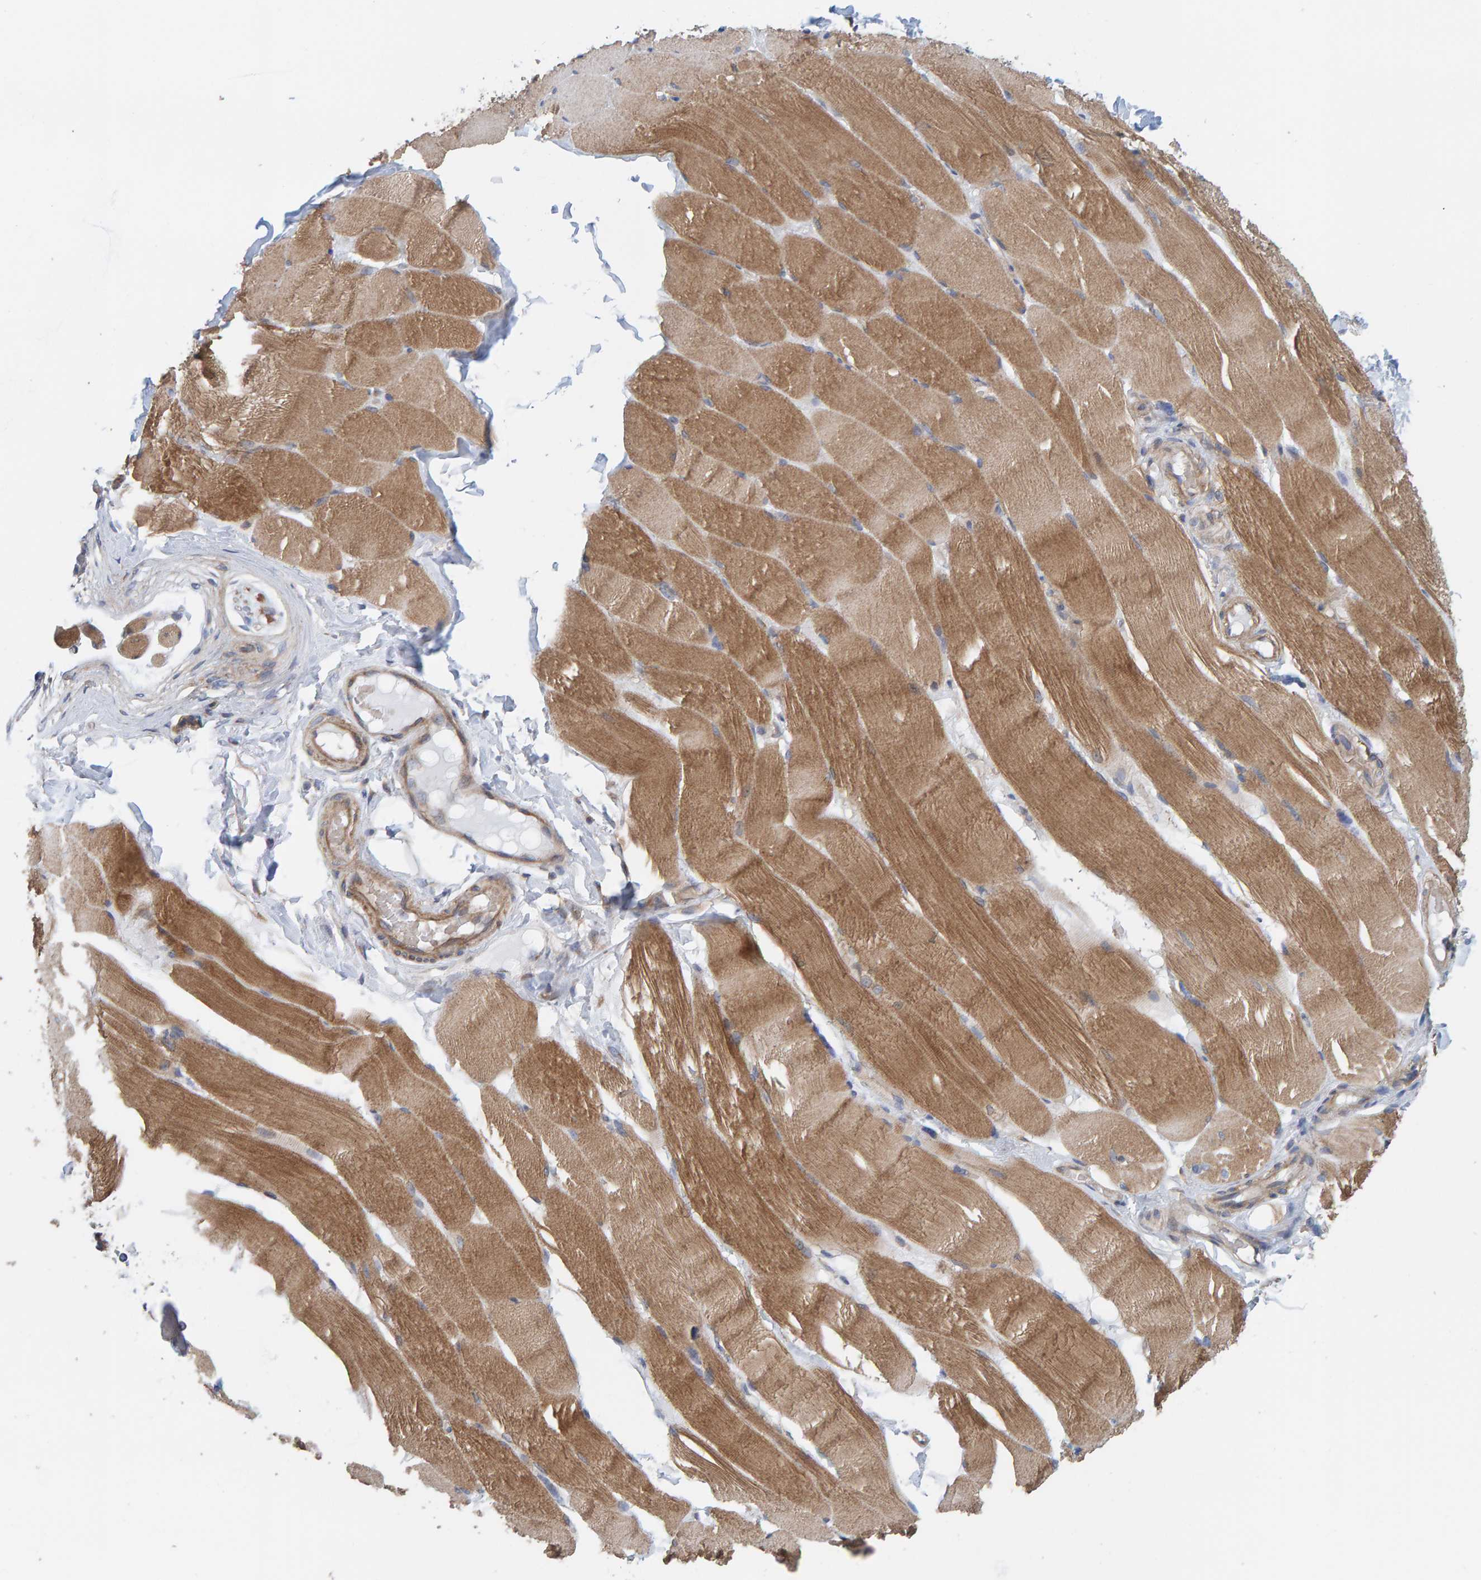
{"staining": {"intensity": "moderate", "quantity": ">75%", "location": "cytoplasmic/membranous"}, "tissue": "skeletal muscle", "cell_type": "Myocytes", "image_type": "normal", "snomed": [{"axis": "morphology", "description": "Normal tissue, NOS"}, {"axis": "topography", "description": "Skin"}, {"axis": "topography", "description": "Skeletal muscle"}], "caption": "Skeletal muscle stained for a protein exhibits moderate cytoplasmic/membranous positivity in myocytes. The staining was performed using DAB (3,3'-diaminobenzidine) to visualize the protein expression in brown, while the nuclei were stained in blue with hematoxylin (Magnification: 20x).", "gene": "UBAP1", "patient": {"sex": "male", "age": 83}}